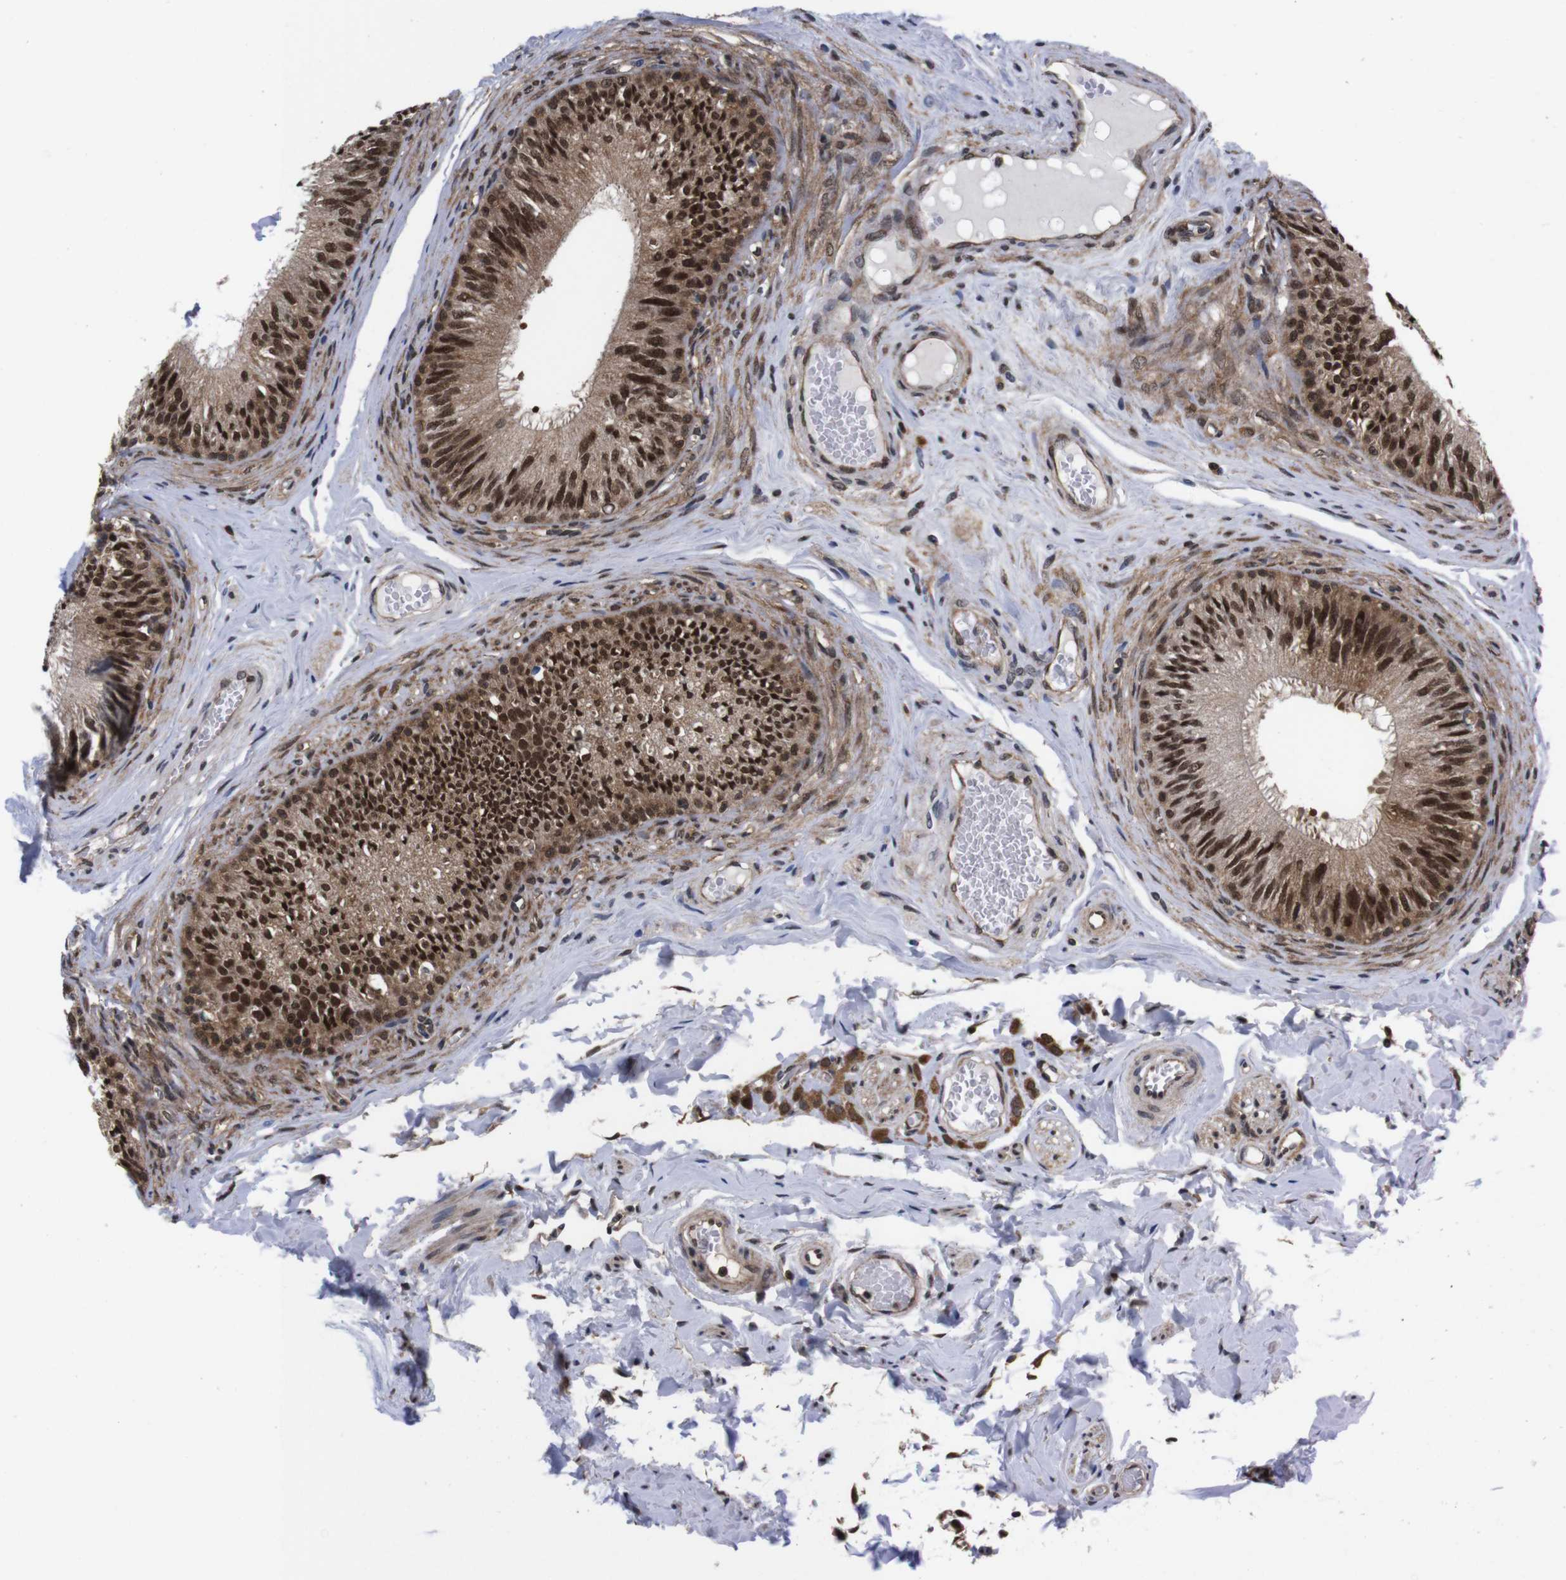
{"staining": {"intensity": "strong", "quantity": ">75%", "location": "cytoplasmic/membranous,nuclear"}, "tissue": "epididymis", "cell_type": "Glandular cells", "image_type": "normal", "snomed": [{"axis": "morphology", "description": "Normal tissue, NOS"}, {"axis": "topography", "description": "Testis"}, {"axis": "topography", "description": "Epididymis"}], "caption": "IHC histopathology image of normal epididymis: human epididymis stained using IHC shows high levels of strong protein expression localized specifically in the cytoplasmic/membranous,nuclear of glandular cells, appearing as a cytoplasmic/membranous,nuclear brown color.", "gene": "UBQLN2", "patient": {"sex": "male", "age": 36}}